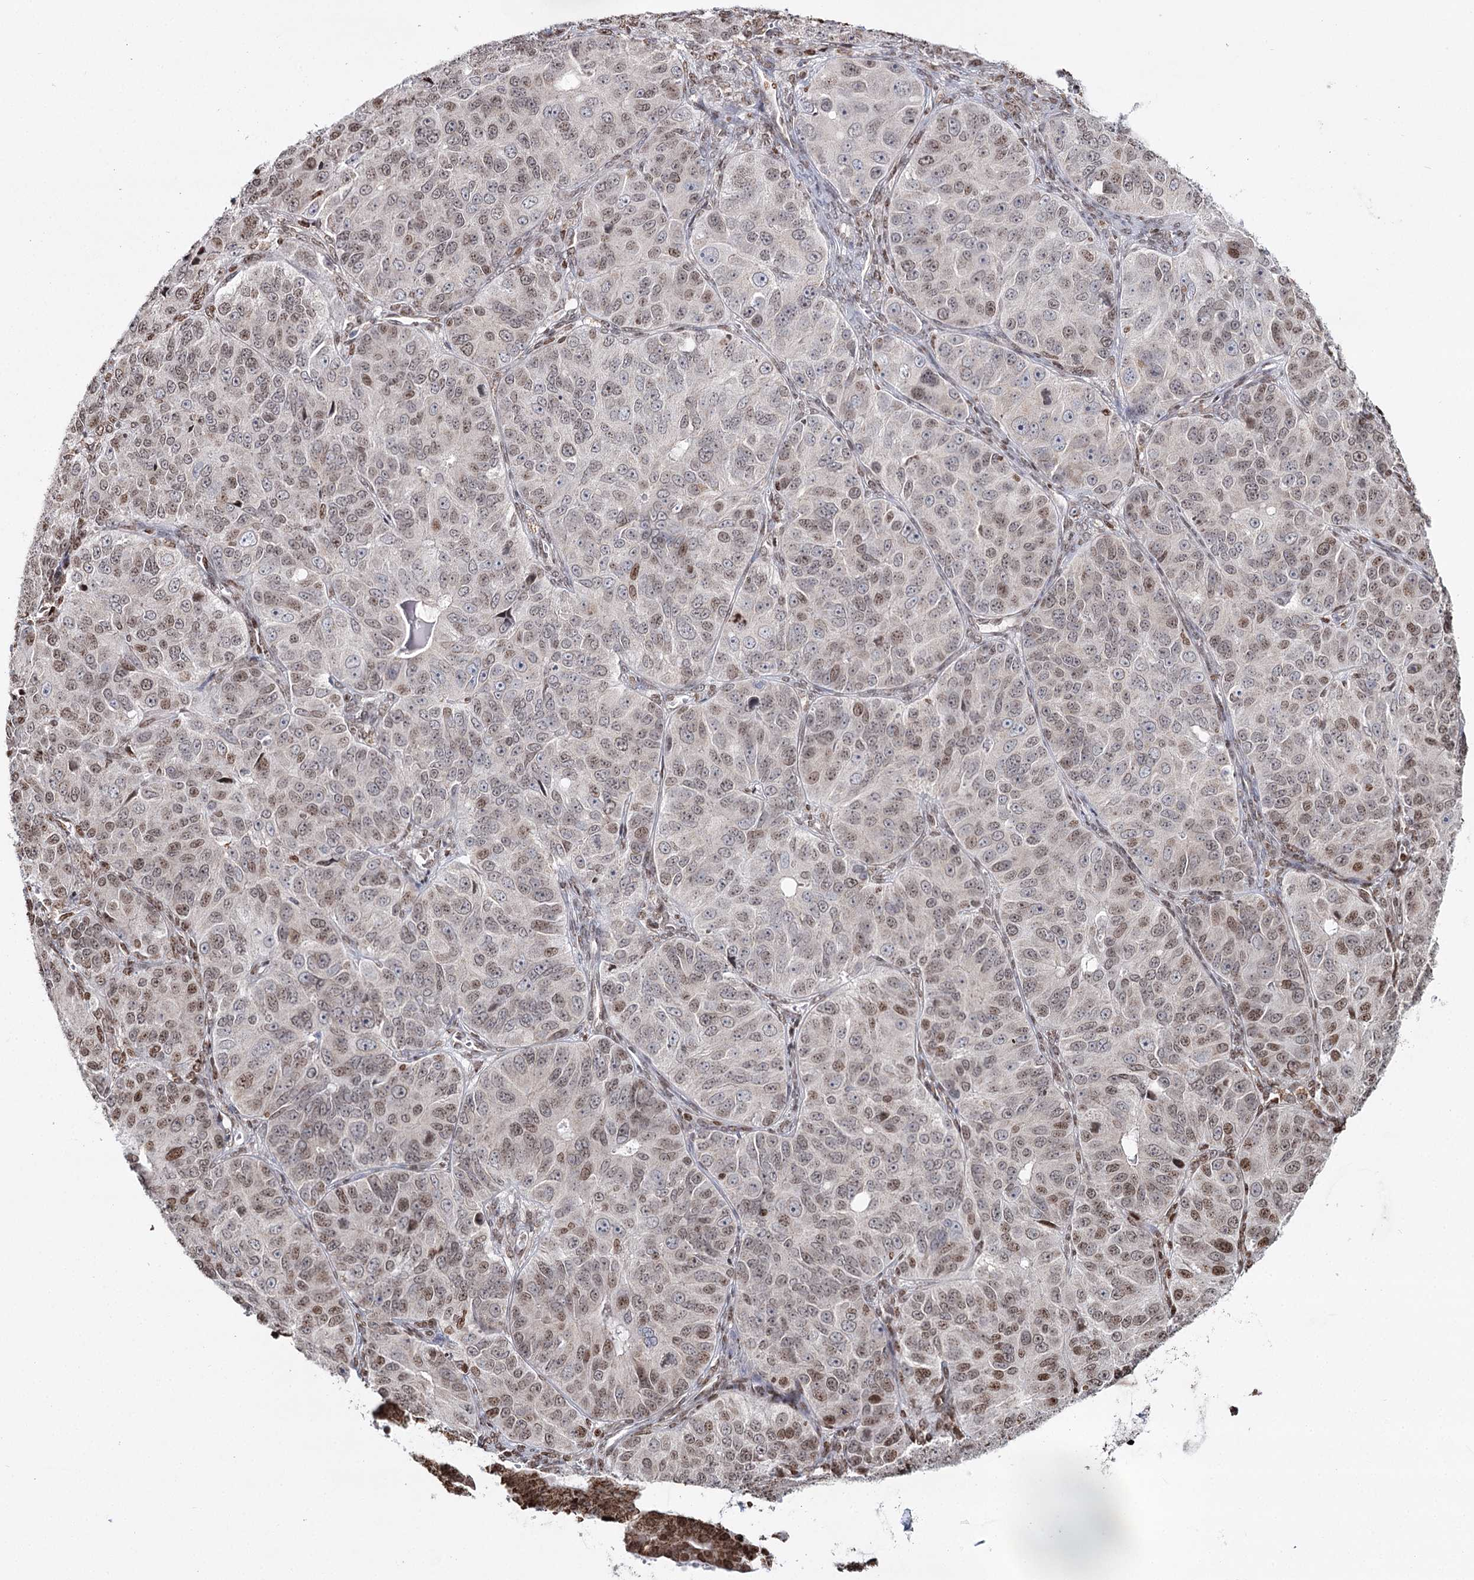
{"staining": {"intensity": "moderate", "quantity": ">75%", "location": "nuclear"}, "tissue": "ovarian cancer", "cell_type": "Tumor cells", "image_type": "cancer", "snomed": [{"axis": "morphology", "description": "Carcinoma, endometroid"}, {"axis": "topography", "description": "Ovary"}], "caption": "The image exhibits a brown stain indicating the presence of a protein in the nuclear of tumor cells in endometroid carcinoma (ovarian). (brown staining indicates protein expression, while blue staining denotes nuclei).", "gene": "PDHX", "patient": {"sex": "female", "age": 51}}